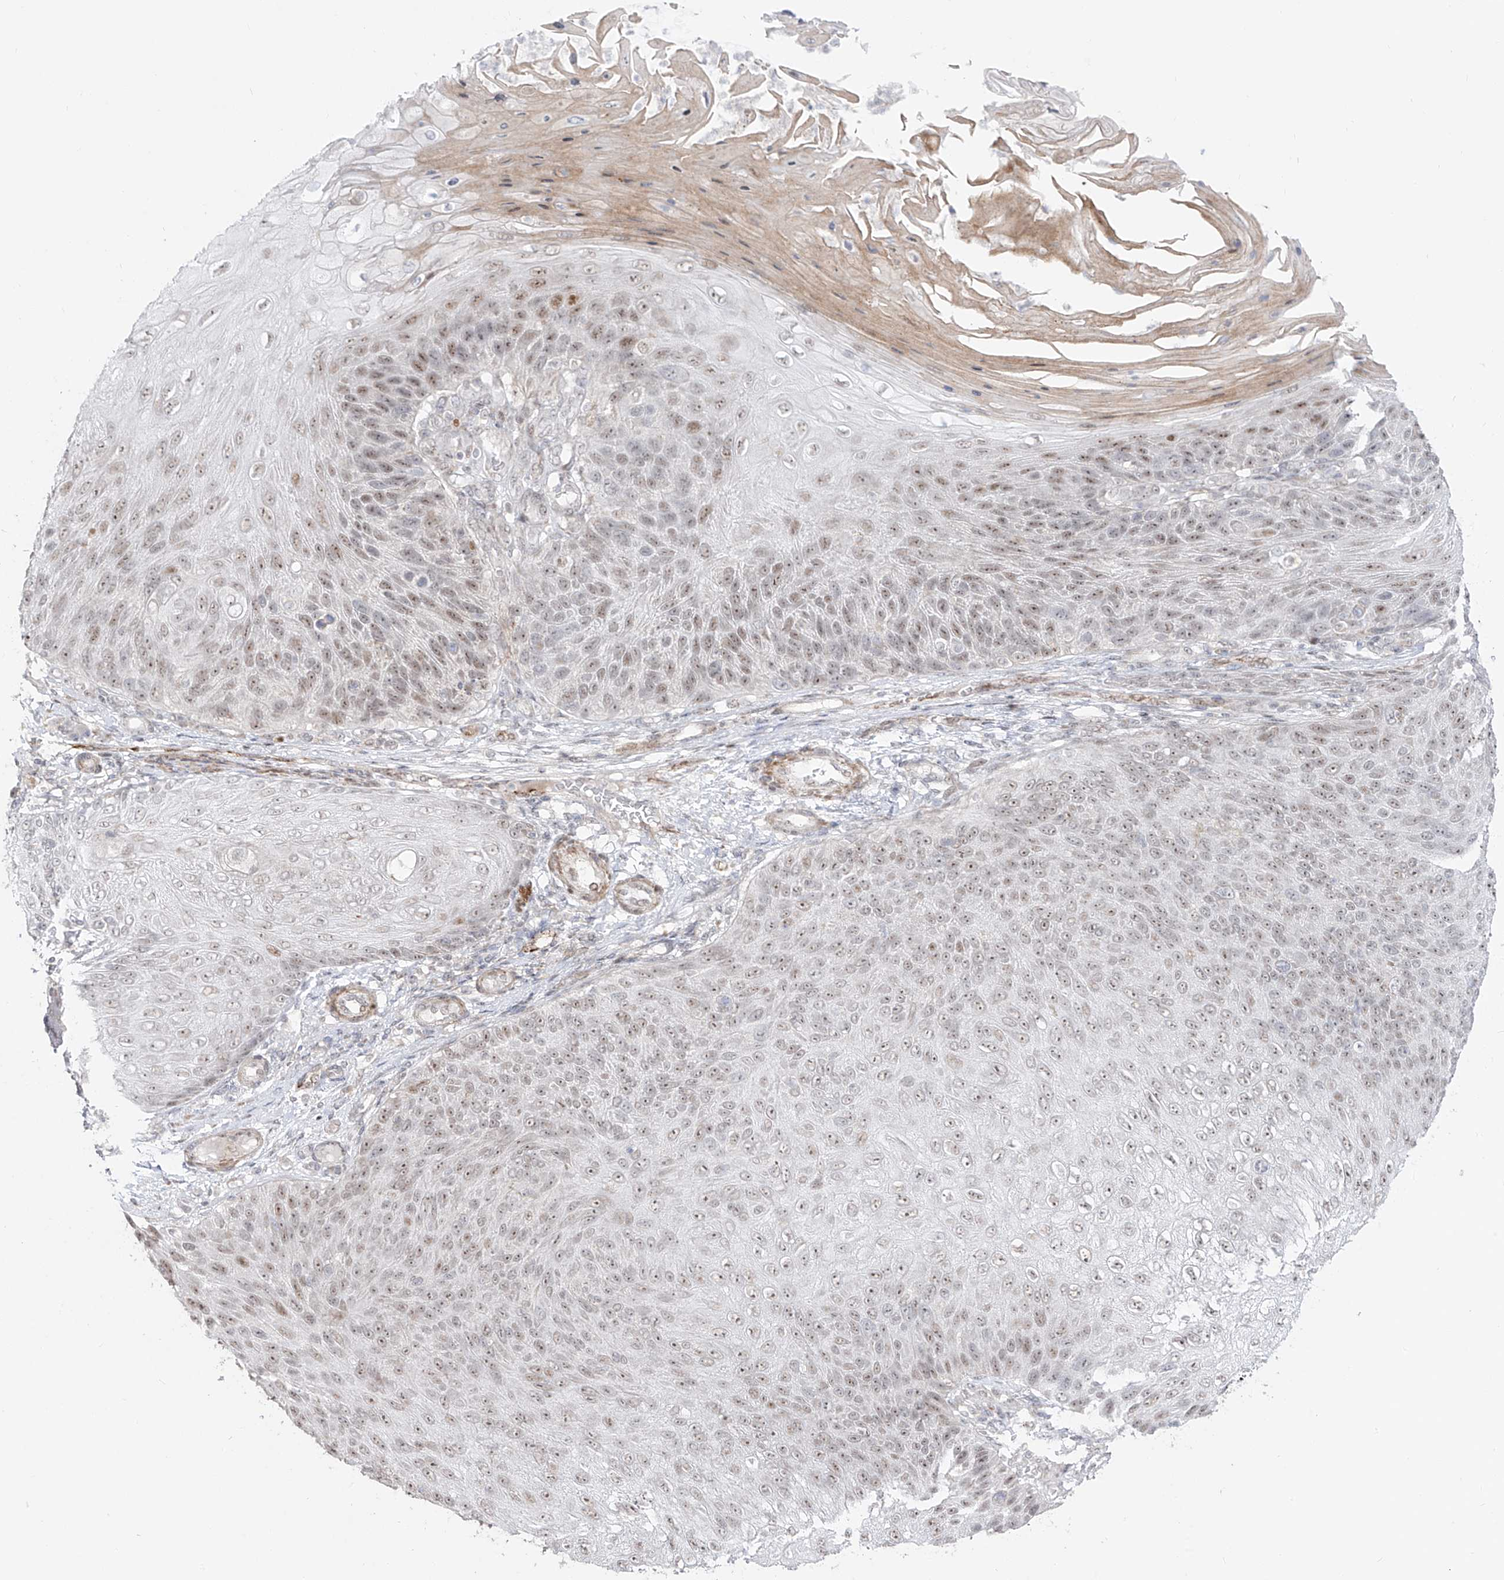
{"staining": {"intensity": "weak", "quantity": ">75%", "location": "nuclear"}, "tissue": "skin cancer", "cell_type": "Tumor cells", "image_type": "cancer", "snomed": [{"axis": "morphology", "description": "Squamous cell carcinoma, NOS"}, {"axis": "topography", "description": "Skin"}], "caption": "Immunohistochemical staining of human skin squamous cell carcinoma exhibits low levels of weak nuclear protein positivity in about >75% of tumor cells.", "gene": "ZNF180", "patient": {"sex": "female", "age": 88}}